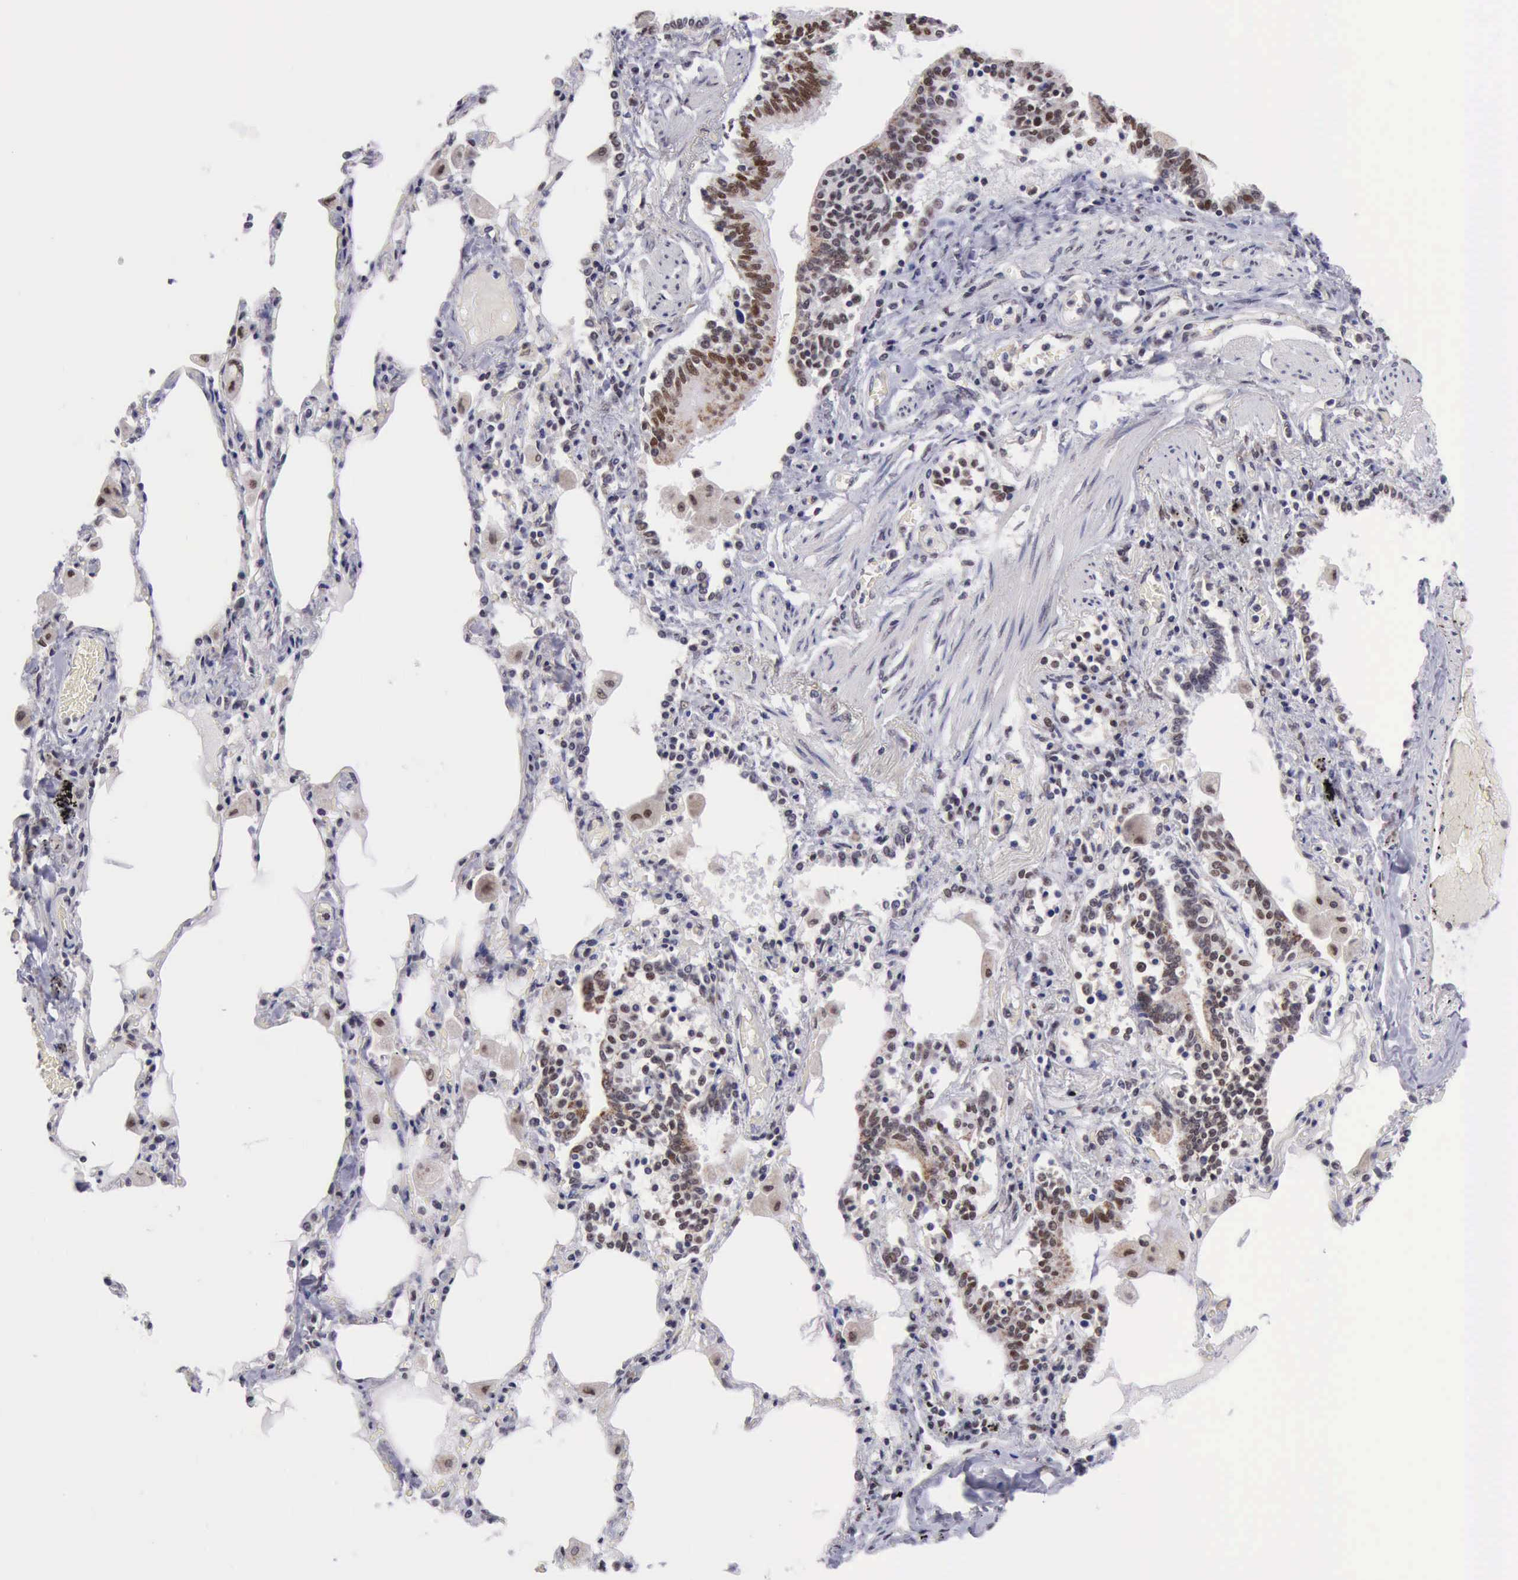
{"staining": {"intensity": "strong", "quantity": ">75%", "location": "nuclear"}, "tissue": "bronchus", "cell_type": "Respiratory epithelial cells", "image_type": "normal", "snomed": [{"axis": "morphology", "description": "Normal tissue, NOS"}, {"axis": "morphology", "description": "Squamous cell carcinoma, NOS"}, {"axis": "topography", "description": "Bronchus"}, {"axis": "topography", "description": "Lung"}], "caption": "Brown immunohistochemical staining in benign human bronchus exhibits strong nuclear staining in about >75% of respiratory epithelial cells.", "gene": "ERCC4", "patient": {"sex": "female", "age": 47}}